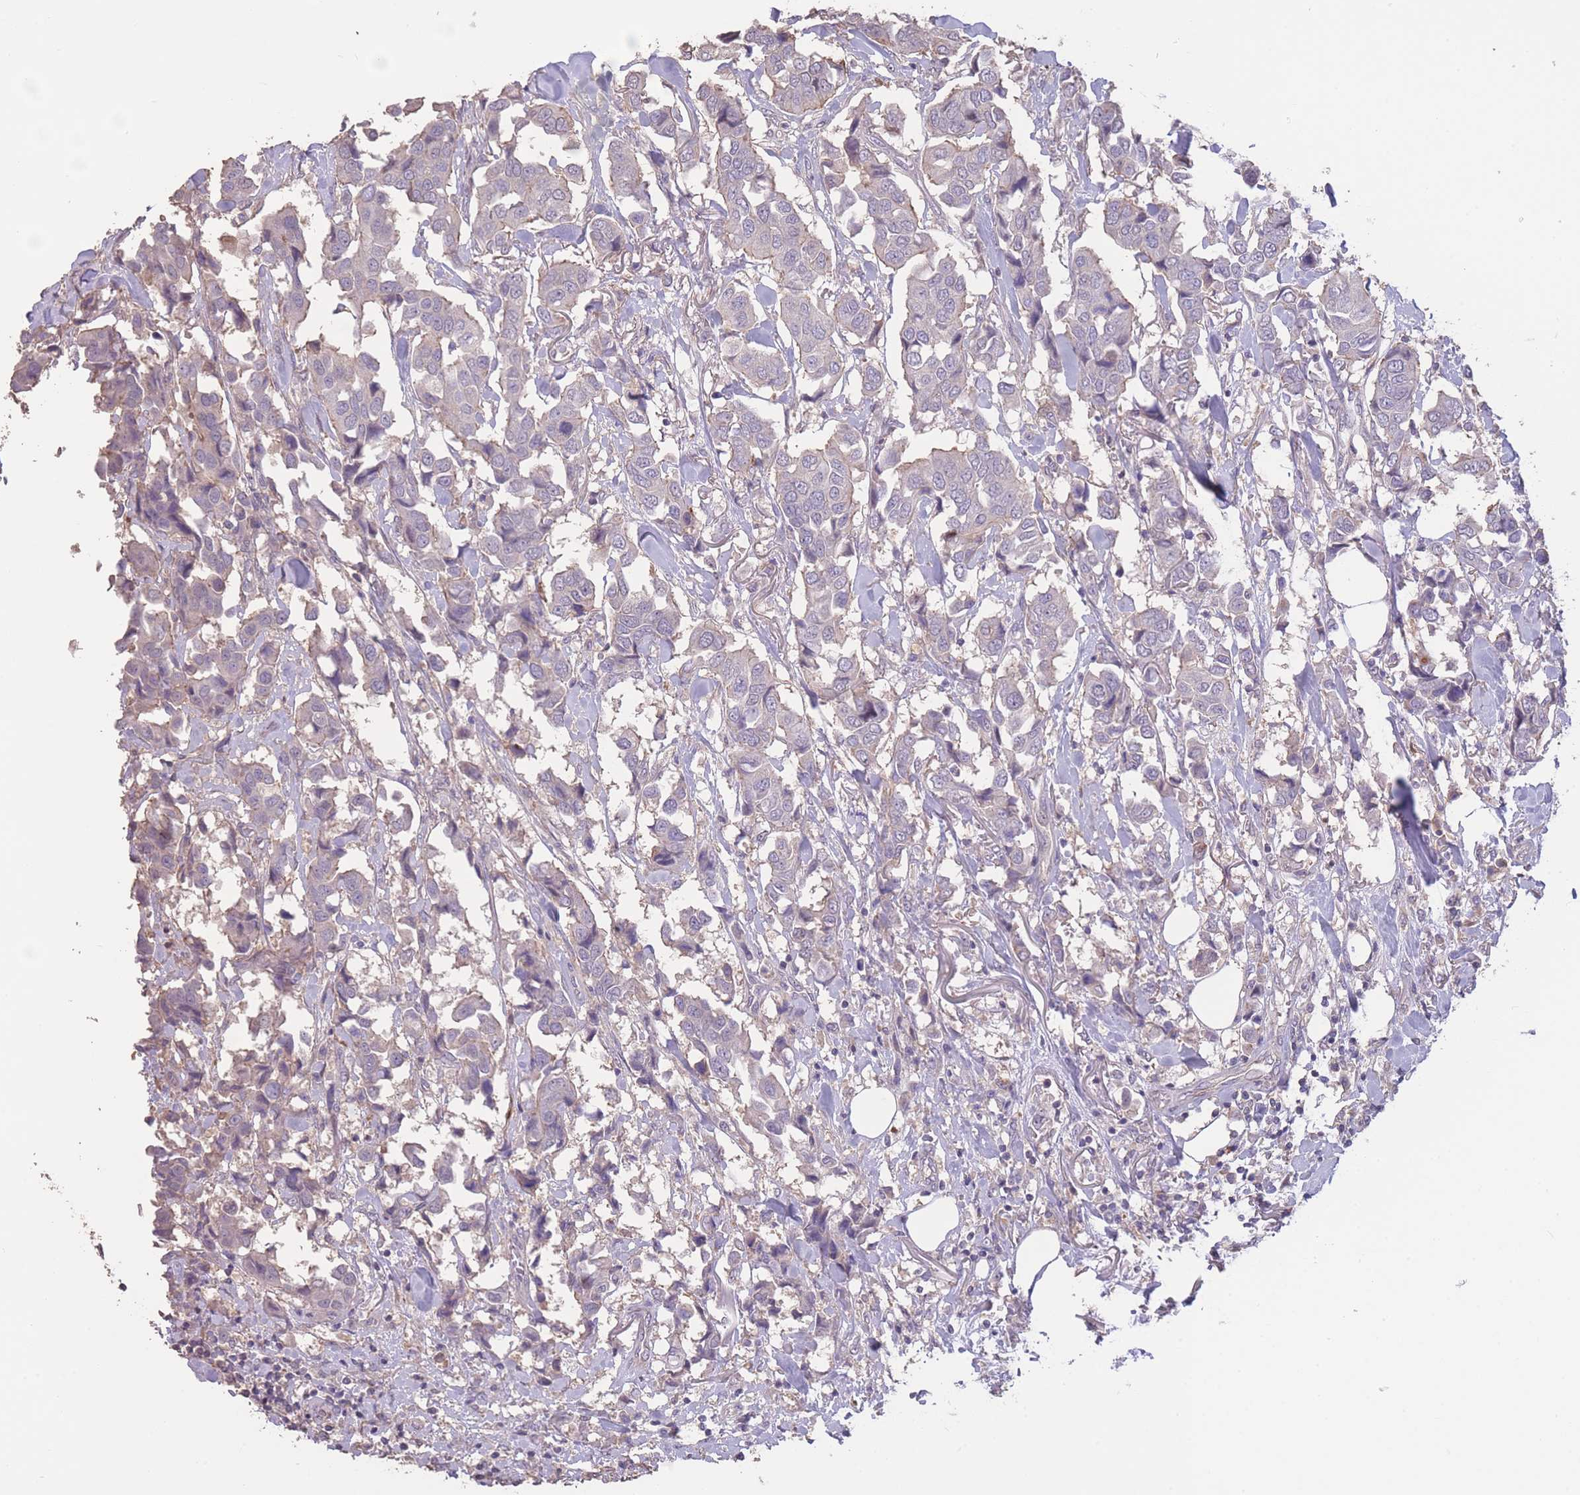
{"staining": {"intensity": "weak", "quantity": "25%-75%", "location": "cytoplasmic/membranous"}, "tissue": "breast cancer", "cell_type": "Tumor cells", "image_type": "cancer", "snomed": [{"axis": "morphology", "description": "Duct carcinoma"}, {"axis": "topography", "description": "Breast"}], "caption": "The image reveals a brown stain indicating the presence of a protein in the cytoplasmic/membranous of tumor cells in breast cancer (invasive ductal carcinoma).", "gene": "RSPH10B", "patient": {"sex": "female", "age": 80}}